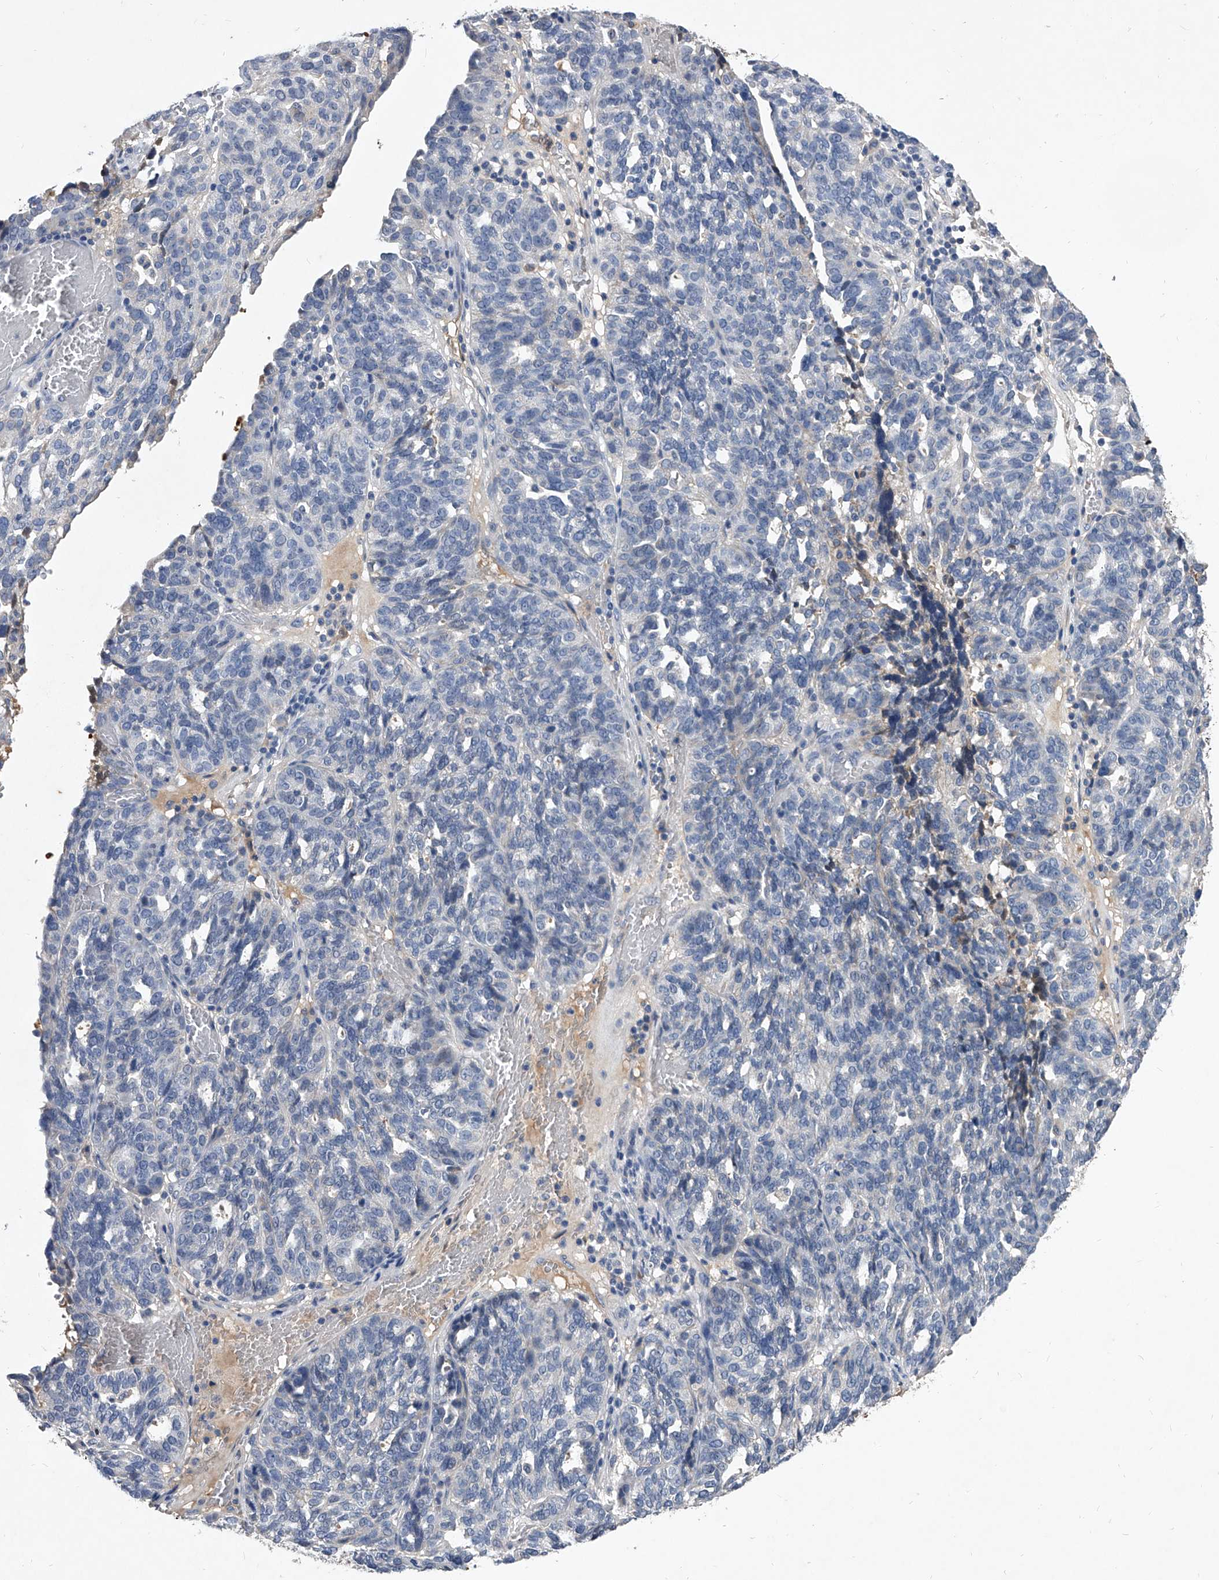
{"staining": {"intensity": "negative", "quantity": "none", "location": "none"}, "tissue": "ovarian cancer", "cell_type": "Tumor cells", "image_type": "cancer", "snomed": [{"axis": "morphology", "description": "Cystadenocarcinoma, serous, NOS"}, {"axis": "topography", "description": "Ovary"}], "caption": "Tumor cells show no significant staining in serous cystadenocarcinoma (ovarian). (Brightfield microscopy of DAB immunohistochemistry (IHC) at high magnification).", "gene": "C5", "patient": {"sex": "female", "age": 59}}